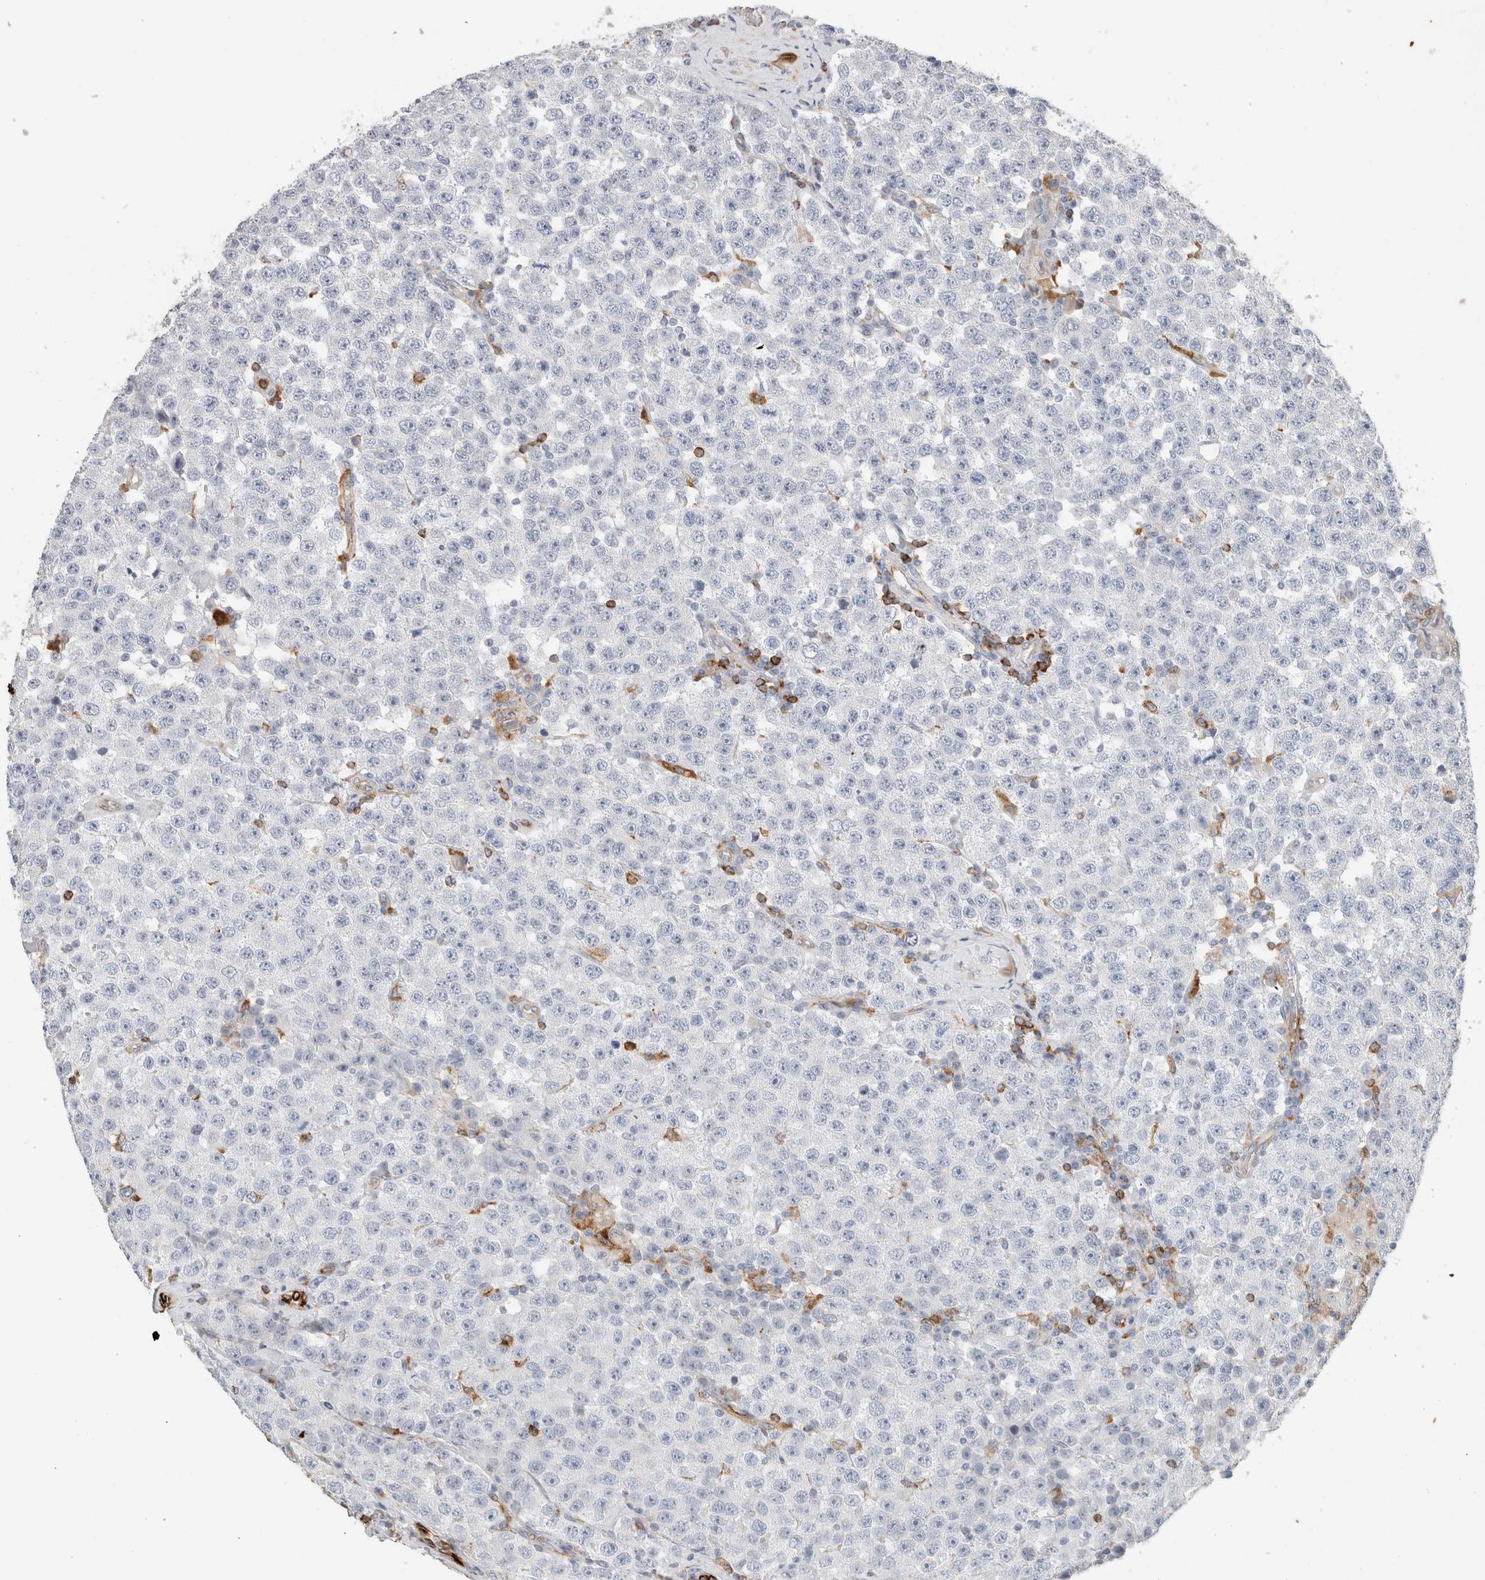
{"staining": {"intensity": "negative", "quantity": "none", "location": "none"}, "tissue": "testis cancer", "cell_type": "Tumor cells", "image_type": "cancer", "snomed": [{"axis": "morphology", "description": "Seminoma, NOS"}, {"axis": "topography", "description": "Testis"}], "caption": "Testis cancer (seminoma) stained for a protein using immunohistochemistry displays no positivity tumor cells.", "gene": "LY86", "patient": {"sex": "male", "age": 28}}